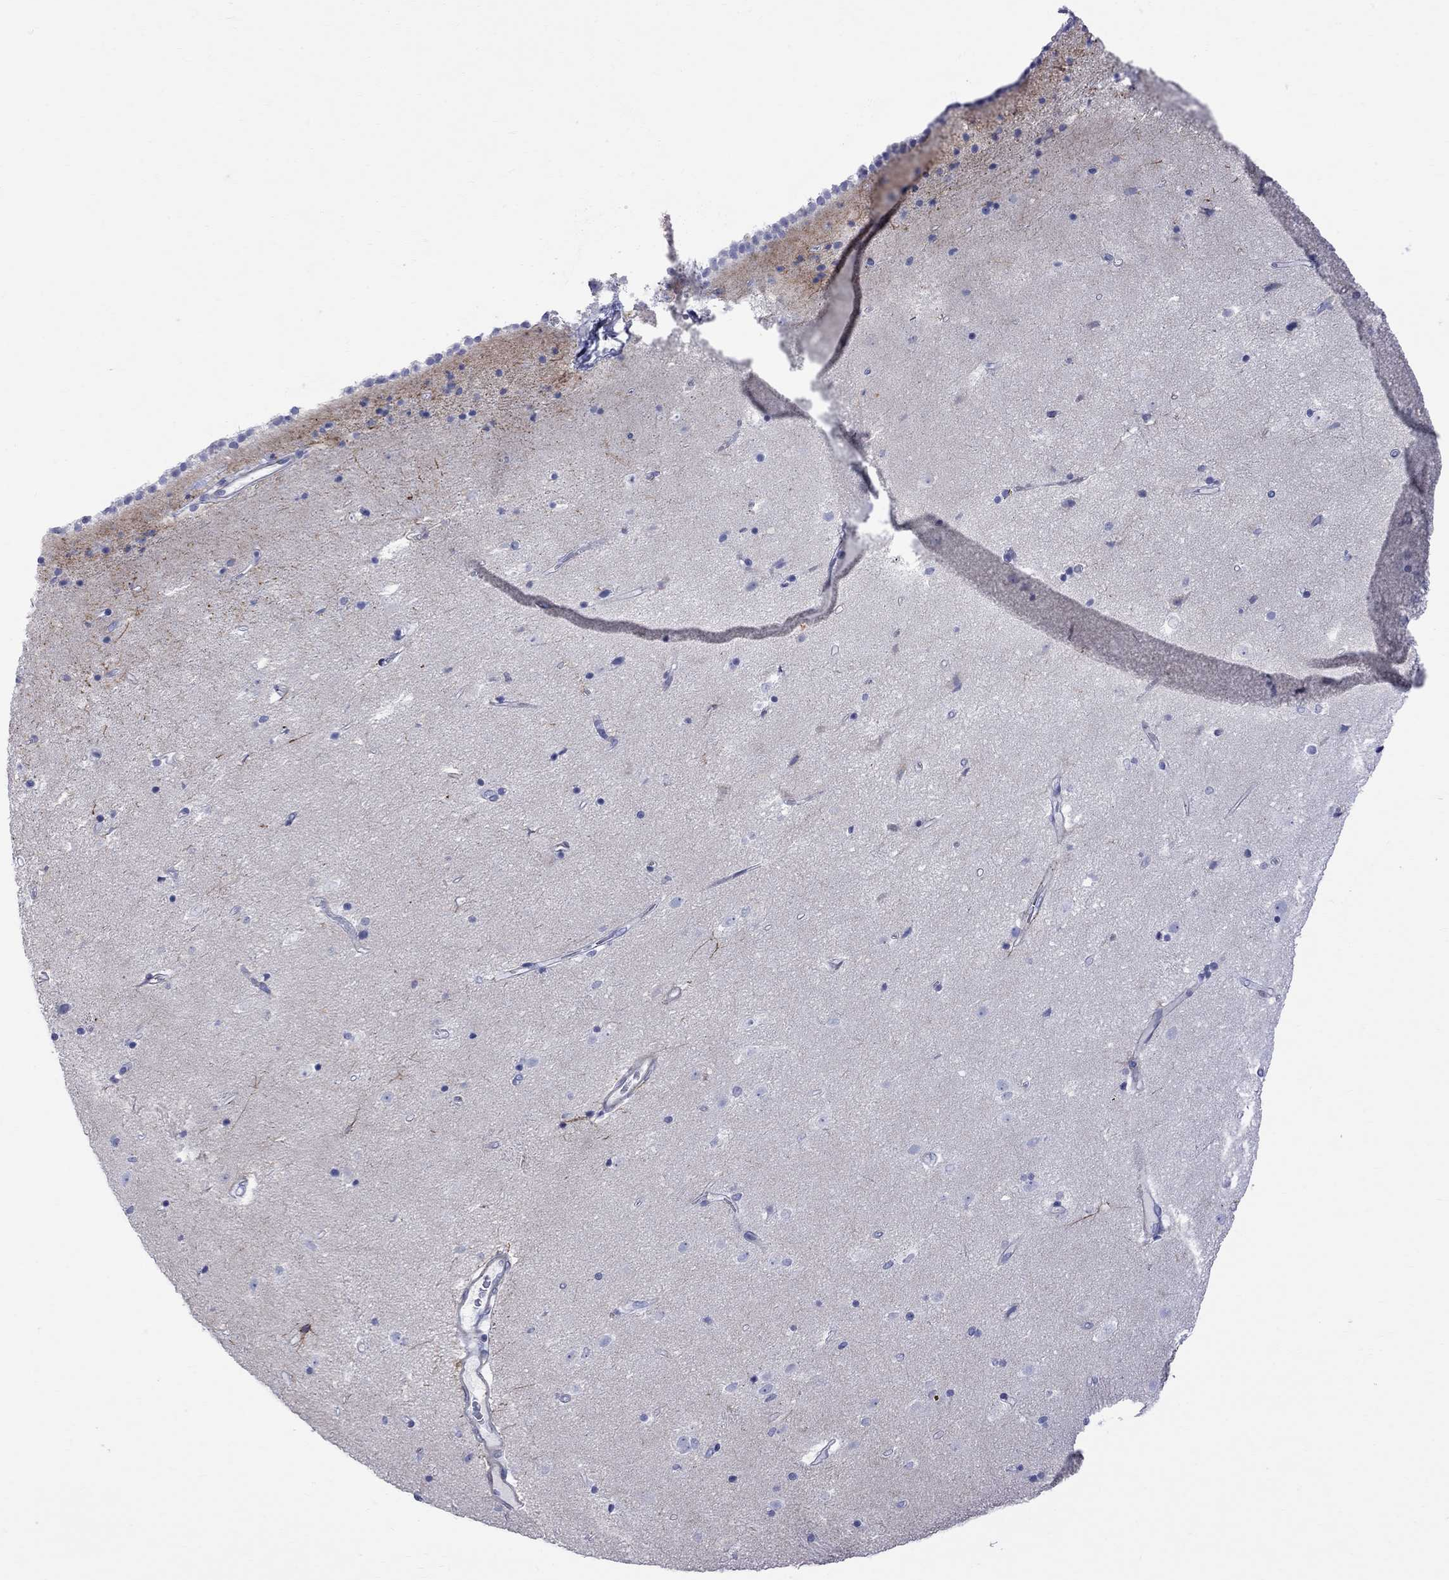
{"staining": {"intensity": "negative", "quantity": "none", "location": "none"}, "tissue": "caudate", "cell_type": "Glial cells", "image_type": "normal", "snomed": [{"axis": "morphology", "description": "Normal tissue, NOS"}, {"axis": "topography", "description": "Lateral ventricle wall"}], "caption": "This is a micrograph of immunohistochemistry staining of unremarkable caudate, which shows no positivity in glial cells.", "gene": "S100A3", "patient": {"sex": "female", "age": 71}}